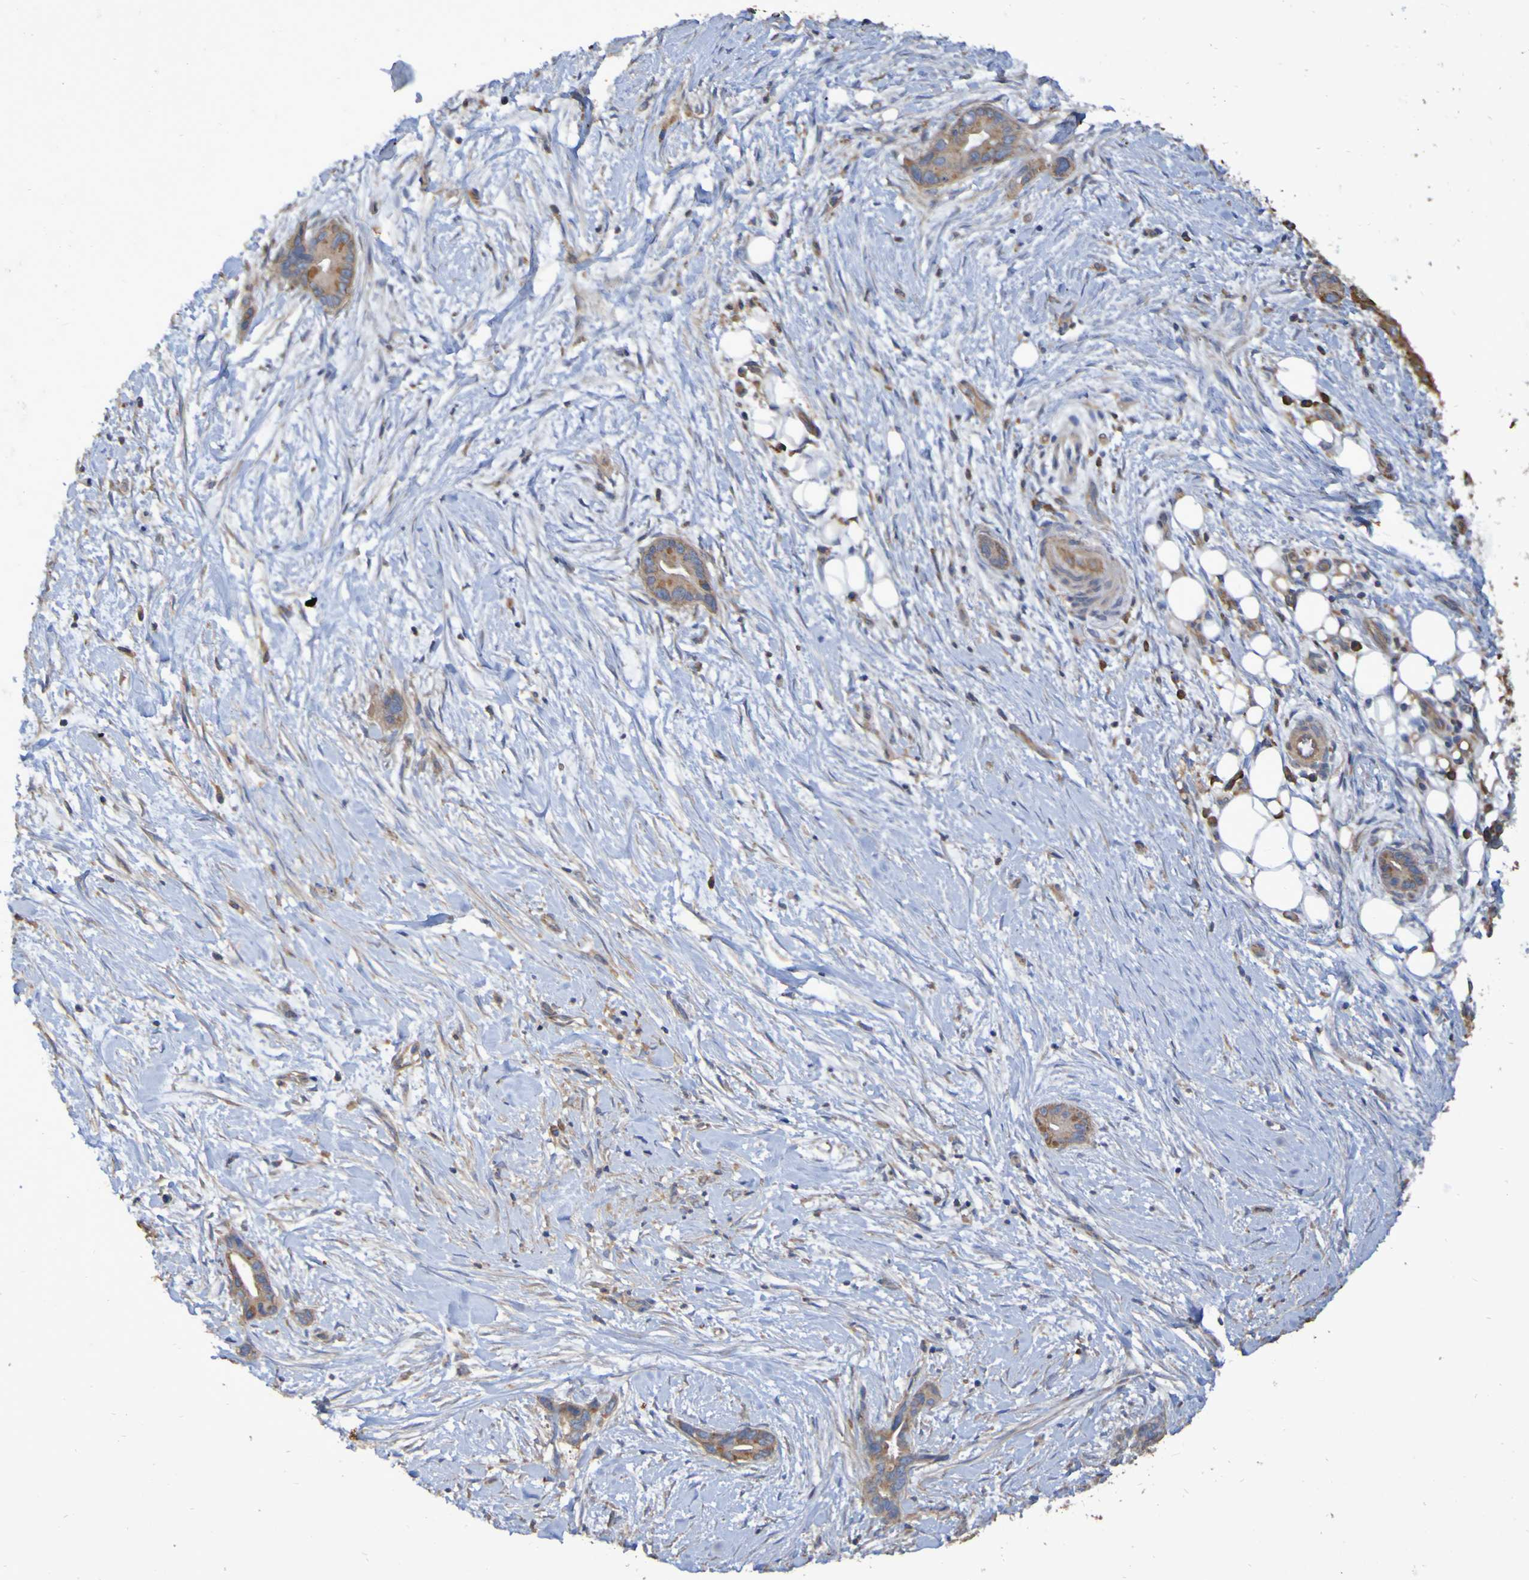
{"staining": {"intensity": "moderate", "quantity": ">75%", "location": "cytoplasmic/membranous"}, "tissue": "liver cancer", "cell_type": "Tumor cells", "image_type": "cancer", "snomed": [{"axis": "morphology", "description": "Cholangiocarcinoma"}, {"axis": "topography", "description": "Liver"}], "caption": "Immunohistochemical staining of liver cancer demonstrates moderate cytoplasmic/membranous protein positivity in approximately >75% of tumor cells.", "gene": "SYNJ1", "patient": {"sex": "female", "age": 55}}